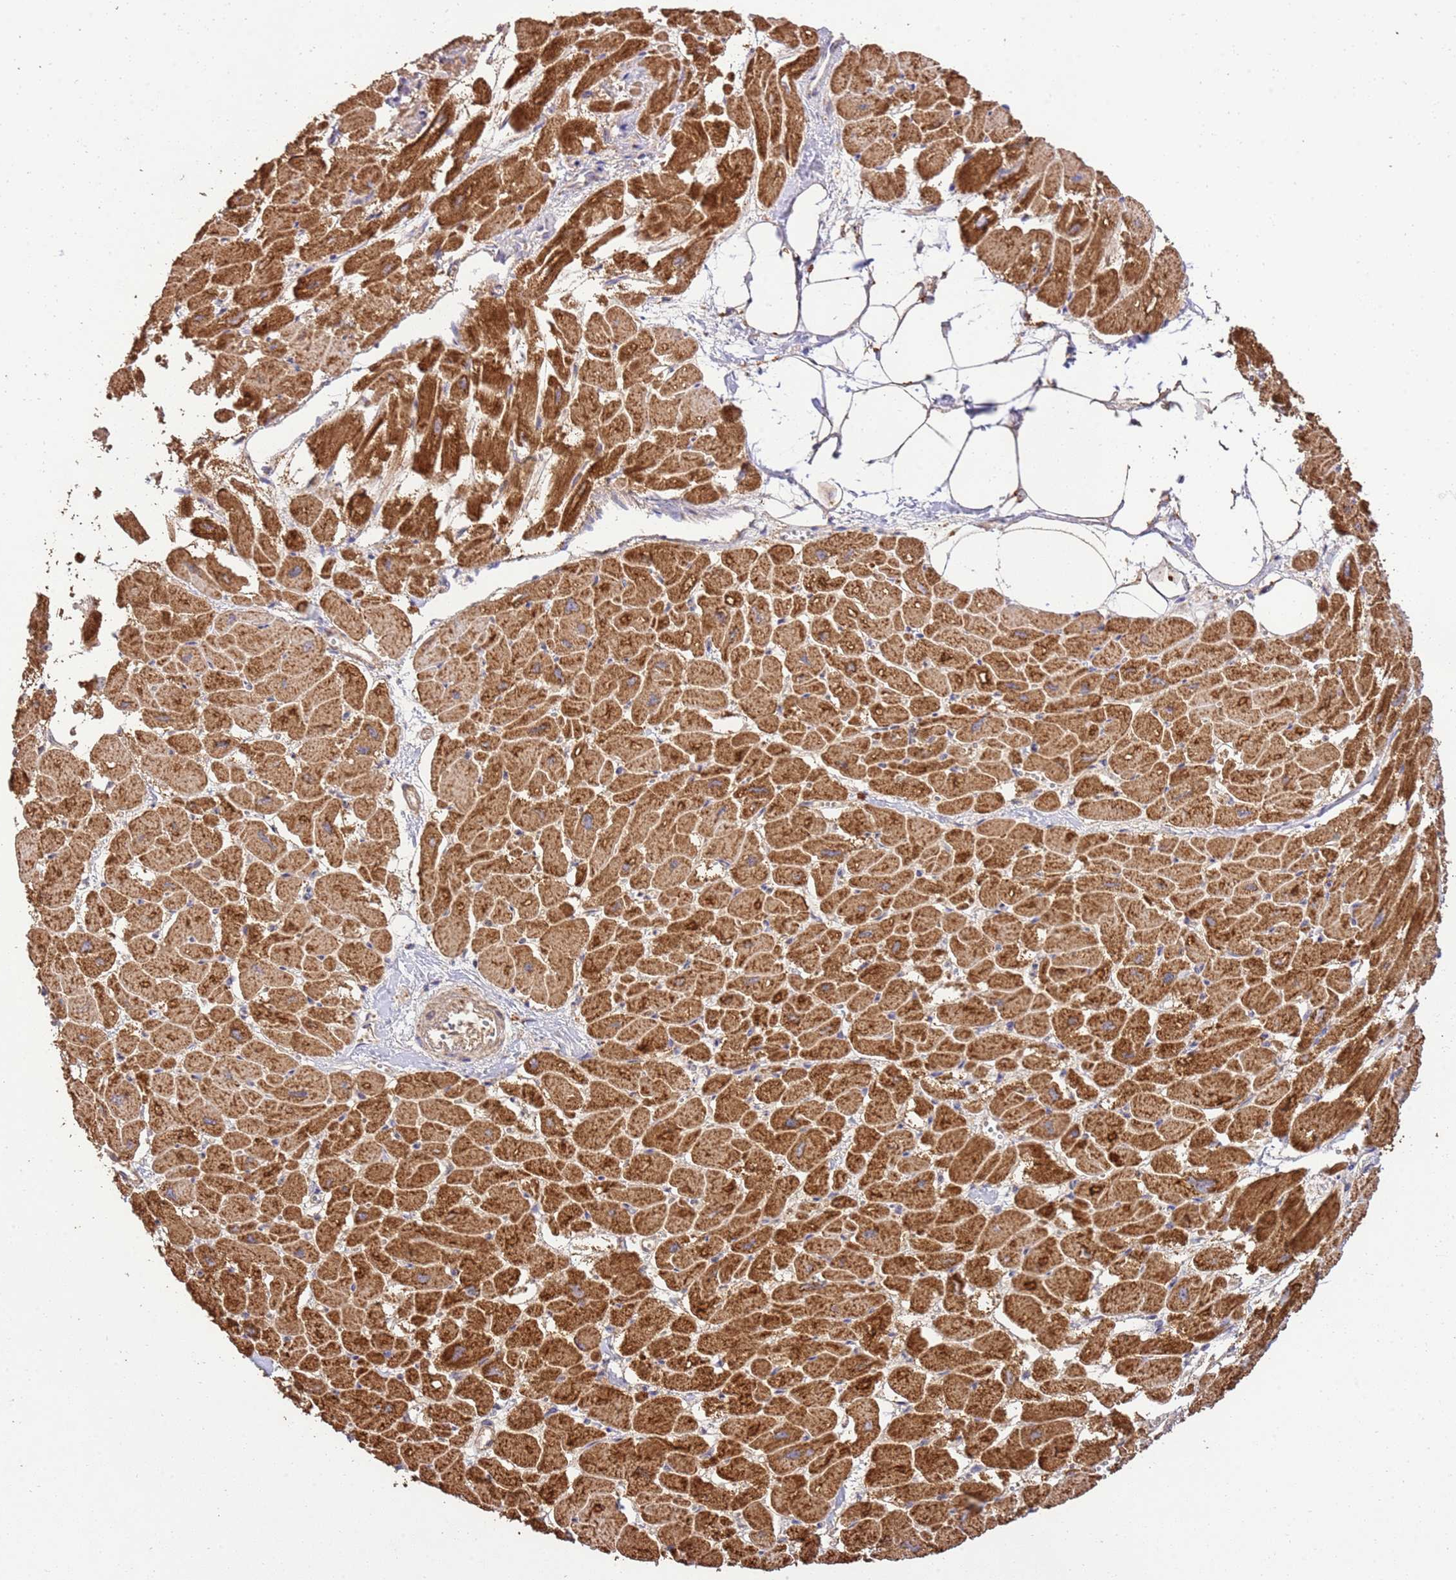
{"staining": {"intensity": "strong", "quantity": ">75%", "location": "cytoplasmic/membranous"}, "tissue": "heart muscle", "cell_type": "Cardiomyocytes", "image_type": "normal", "snomed": [{"axis": "morphology", "description": "Normal tissue, NOS"}, {"axis": "topography", "description": "Heart"}], "caption": "The micrograph demonstrates immunohistochemical staining of benign heart muscle. There is strong cytoplasmic/membranous staining is identified in about >75% of cardiomyocytes. The staining is performed using DAB brown chromogen to label protein expression. The nuclei are counter-stained blue using hematoxylin.", "gene": "LRRC28", "patient": {"sex": "male", "age": 54}}